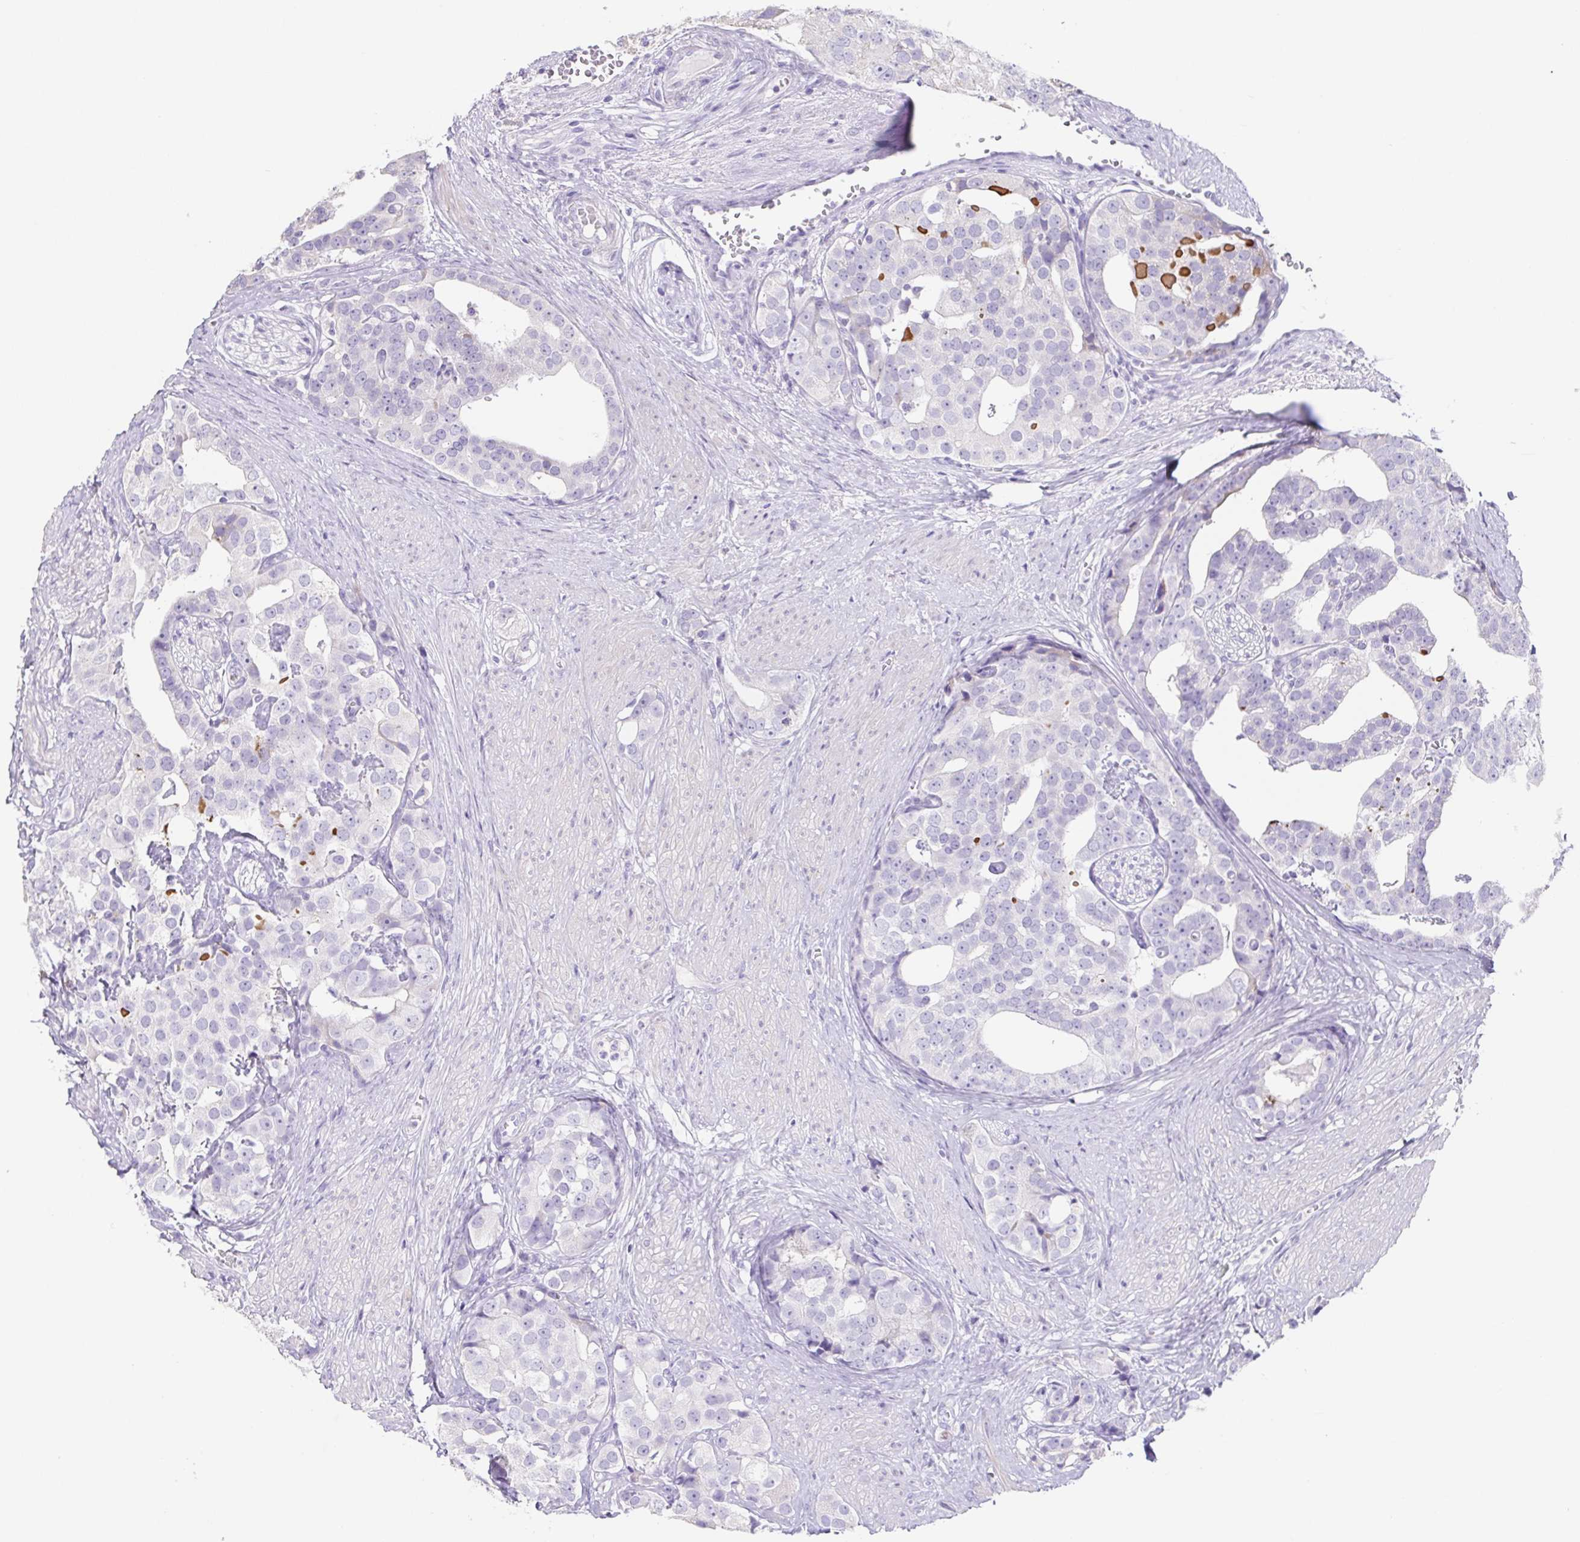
{"staining": {"intensity": "negative", "quantity": "none", "location": "none"}, "tissue": "prostate cancer", "cell_type": "Tumor cells", "image_type": "cancer", "snomed": [{"axis": "morphology", "description": "Adenocarcinoma, High grade"}, {"axis": "topography", "description": "Prostate"}], "caption": "Tumor cells show no significant staining in prostate cancer (adenocarcinoma (high-grade)). Brightfield microscopy of immunohistochemistry stained with DAB (brown) and hematoxylin (blue), captured at high magnification.", "gene": "HDGFL1", "patient": {"sex": "male", "age": 71}}